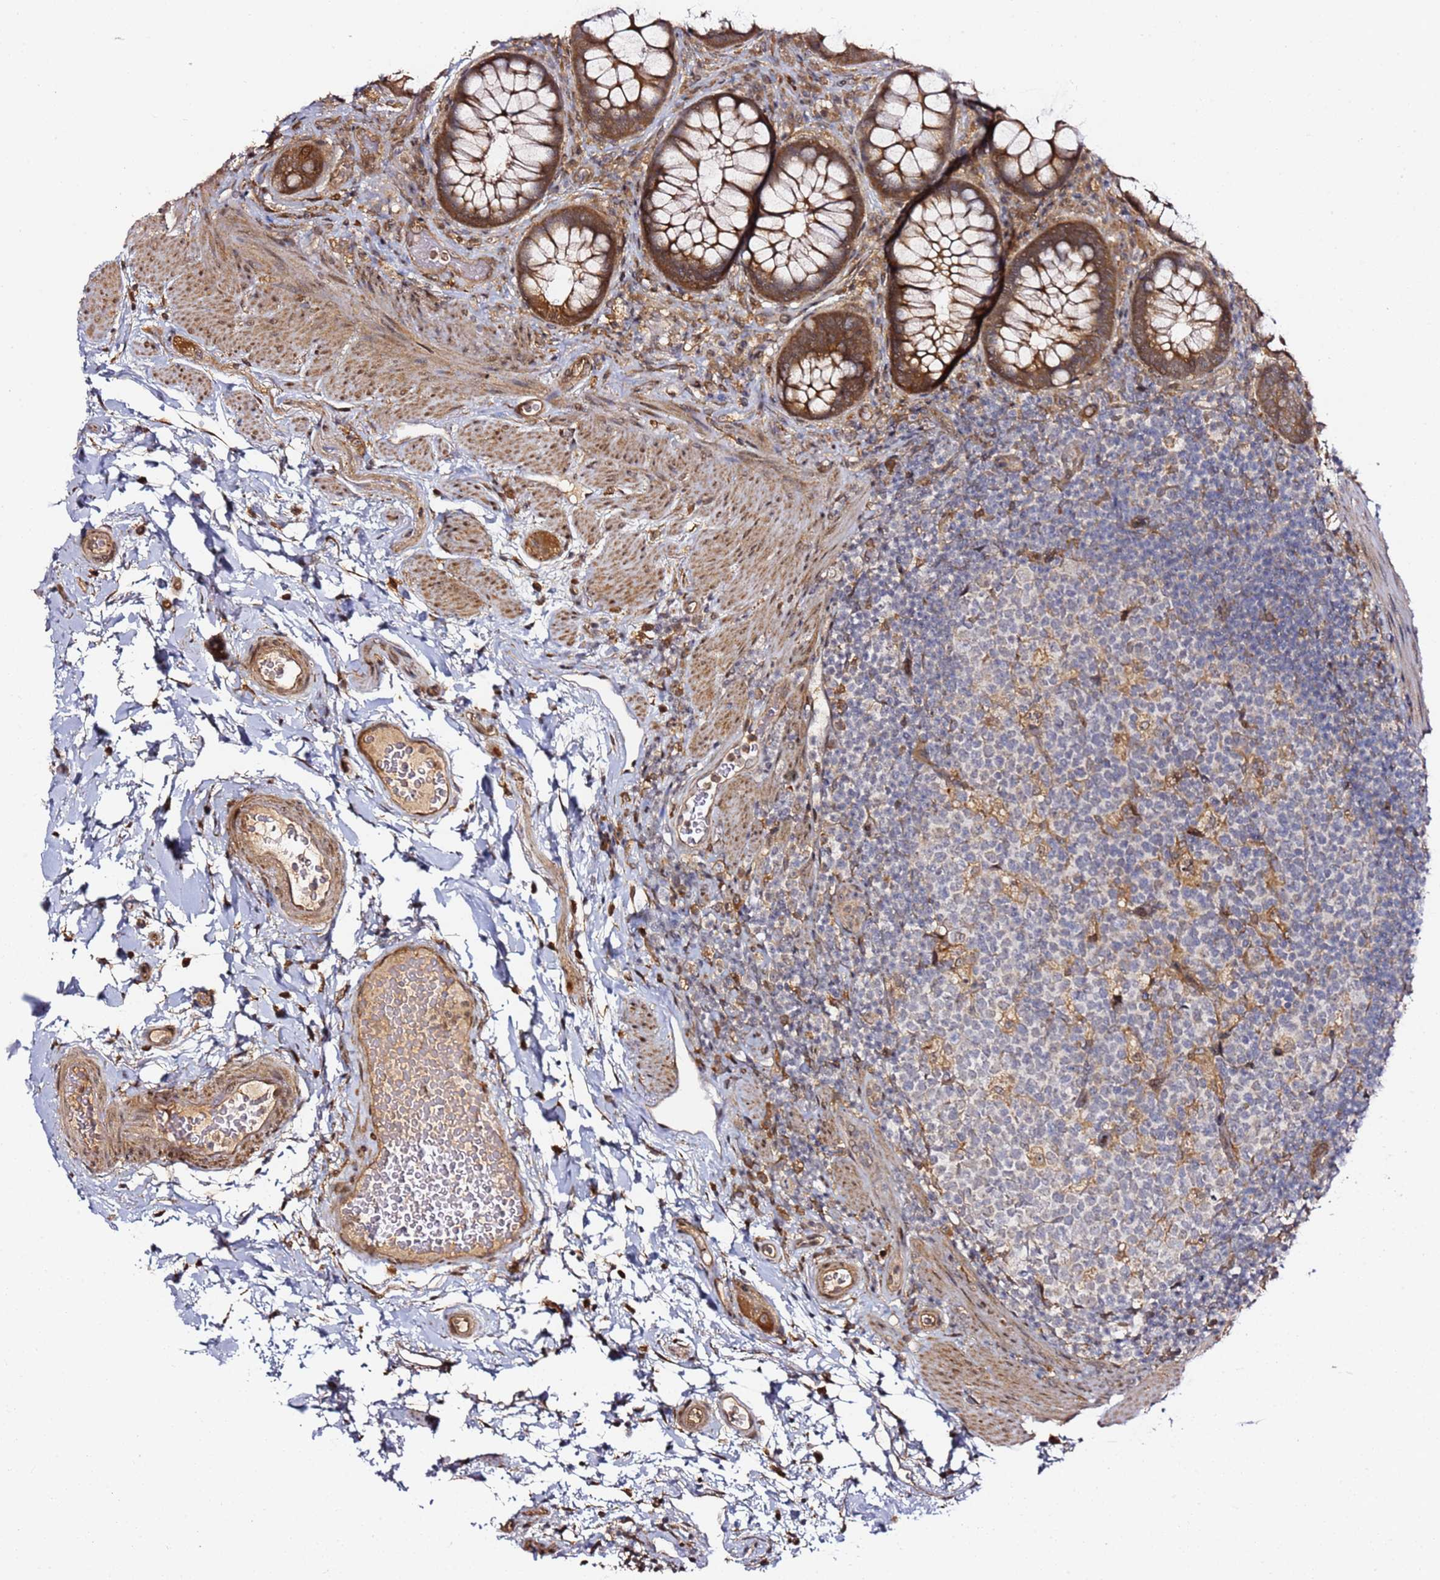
{"staining": {"intensity": "moderate", "quantity": ">75%", "location": "cytoplasmic/membranous"}, "tissue": "rectum", "cell_type": "Glandular cells", "image_type": "normal", "snomed": [{"axis": "morphology", "description": "Normal tissue, NOS"}, {"axis": "topography", "description": "Rectum"}, {"axis": "topography", "description": "Peripheral nerve tissue"}], "caption": "High-power microscopy captured an IHC micrograph of benign rectum, revealing moderate cytoplasmic/membranous staining in about >75% of glandular cells.", "gene": "PRKAB2", "patient": {"sex": "female", "age": 69}}